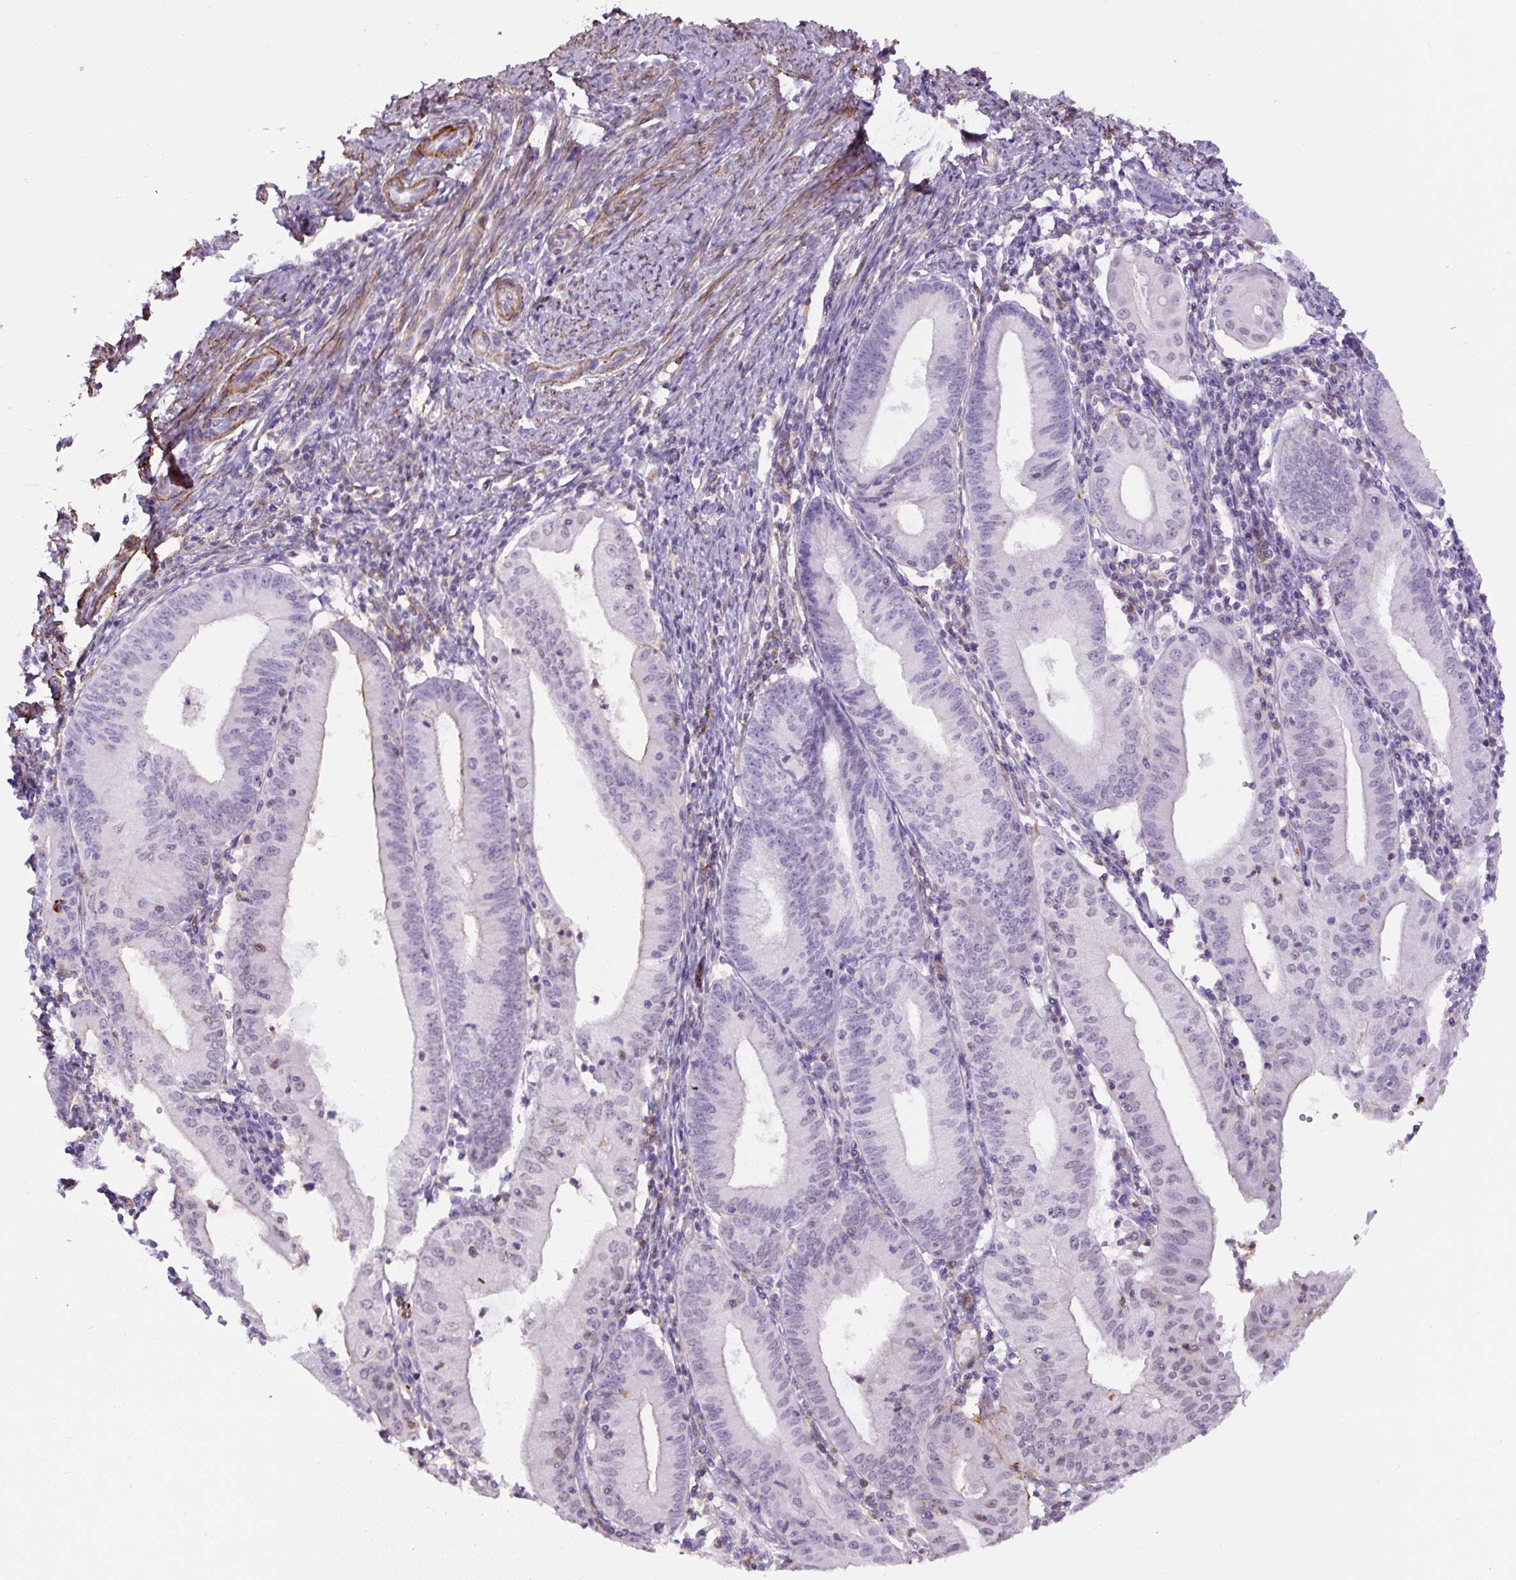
{"staining": {"intensity": "negative", "quantity": "none", "location": "none"}, "tissue": "endometrial cancer", "cell_type": "Tumor cells", "image_type": "cancer", "snomed": [{"axis": "morphology", "description": "Adenocarcinoma, NOS"}, {"axis": "topography", "description": "Endometrium"}], "caption": "Immunohistochemical staining of human endometrial adenocarcinoma demonstrates no significant staining in tumor cells.", "gene": "B3GALT5", "patient": {"sex": "female", "age": 60}}